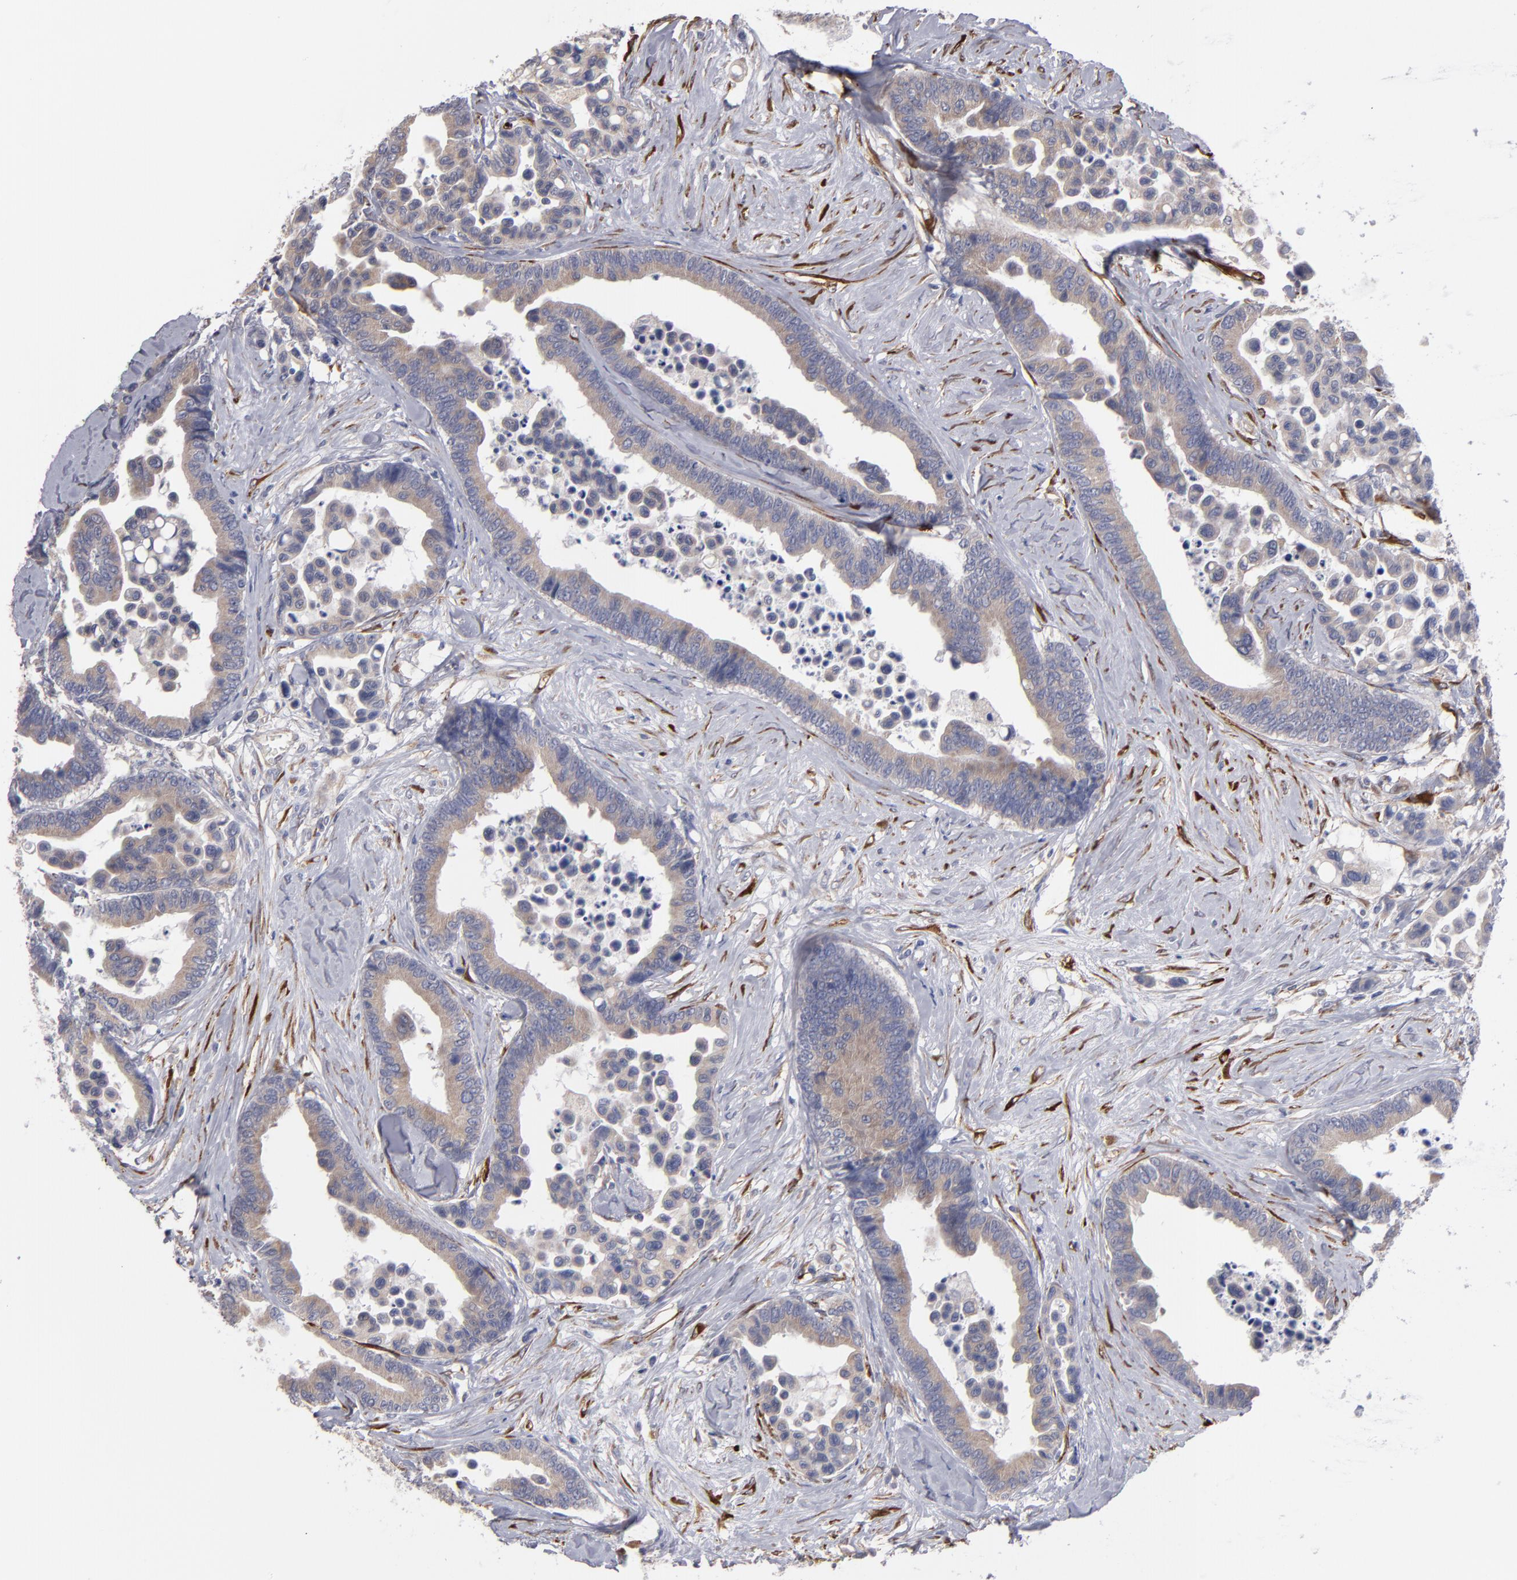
{"staining": {"intensity": "weak", "quantity": ">75%", "location": "cytoplasmic/membranous"}, "tissue": "colorectal cancer", "cell_type": "Tumor cells", "image_type": "cancer", "snomed": [{"axis": "morphology", "description": "Adenocarcinoma, NOS"}, {"axis": "topography", "description": "Colon"}], "caption": "Tumor cells reveal low levels of weak cytoplasmic/membranous staining in about >75% of cells in colorectal cancer (adenocarcinoma). Using DAB (brown) and hematoxylin (blue) stains, captured at high magnification using brightfield microscopy.", "gene": "SLMAP", "patient": {"sex": "male", "age": 82}}